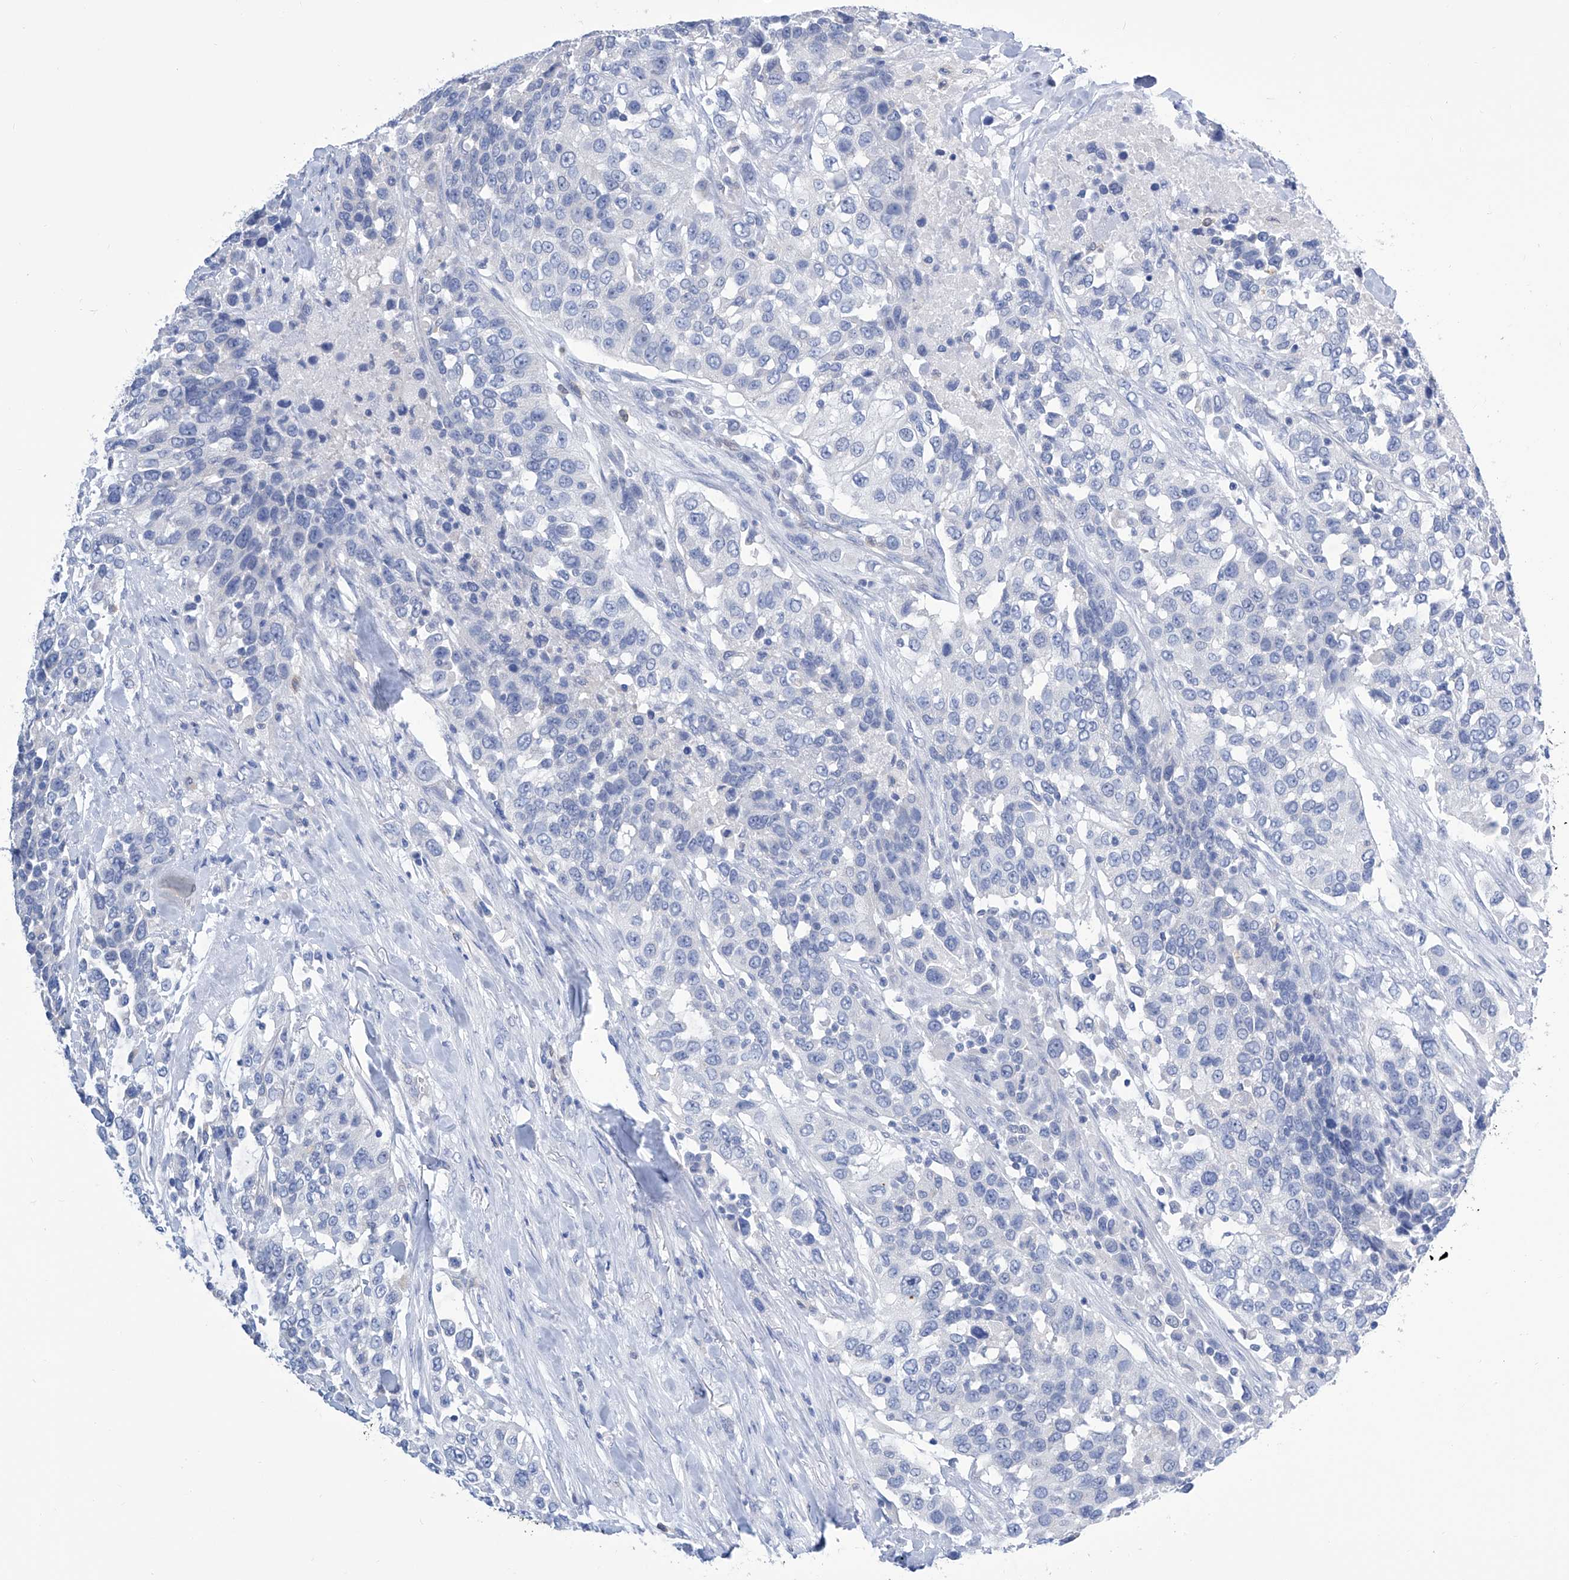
{"staining": {"intensity": "negative", "quantity": "none", "location": "none"}, "tissue": "urothelial cancer", "cell_type": "Tumor cells", "image_type": "cancer", "snomed": [{"axis": "morphology", "description": "Urothelial carcinoma, High grade"}, {"axis": "topography", "description": "Urinary bladder"}], "caption": "Immunohistochemistry micrograph of neoplastic tissue: urothelial carcinoma (high-grade) stained with DAB (3,3'-diaminobenzidine) shows no significant protein expression in tumor cells. (Brightfield microscopy of DAB immunohistochemistry at high magnification).", "gene": "IMPA2", "patient": {"sex": "female", "age": 80}}